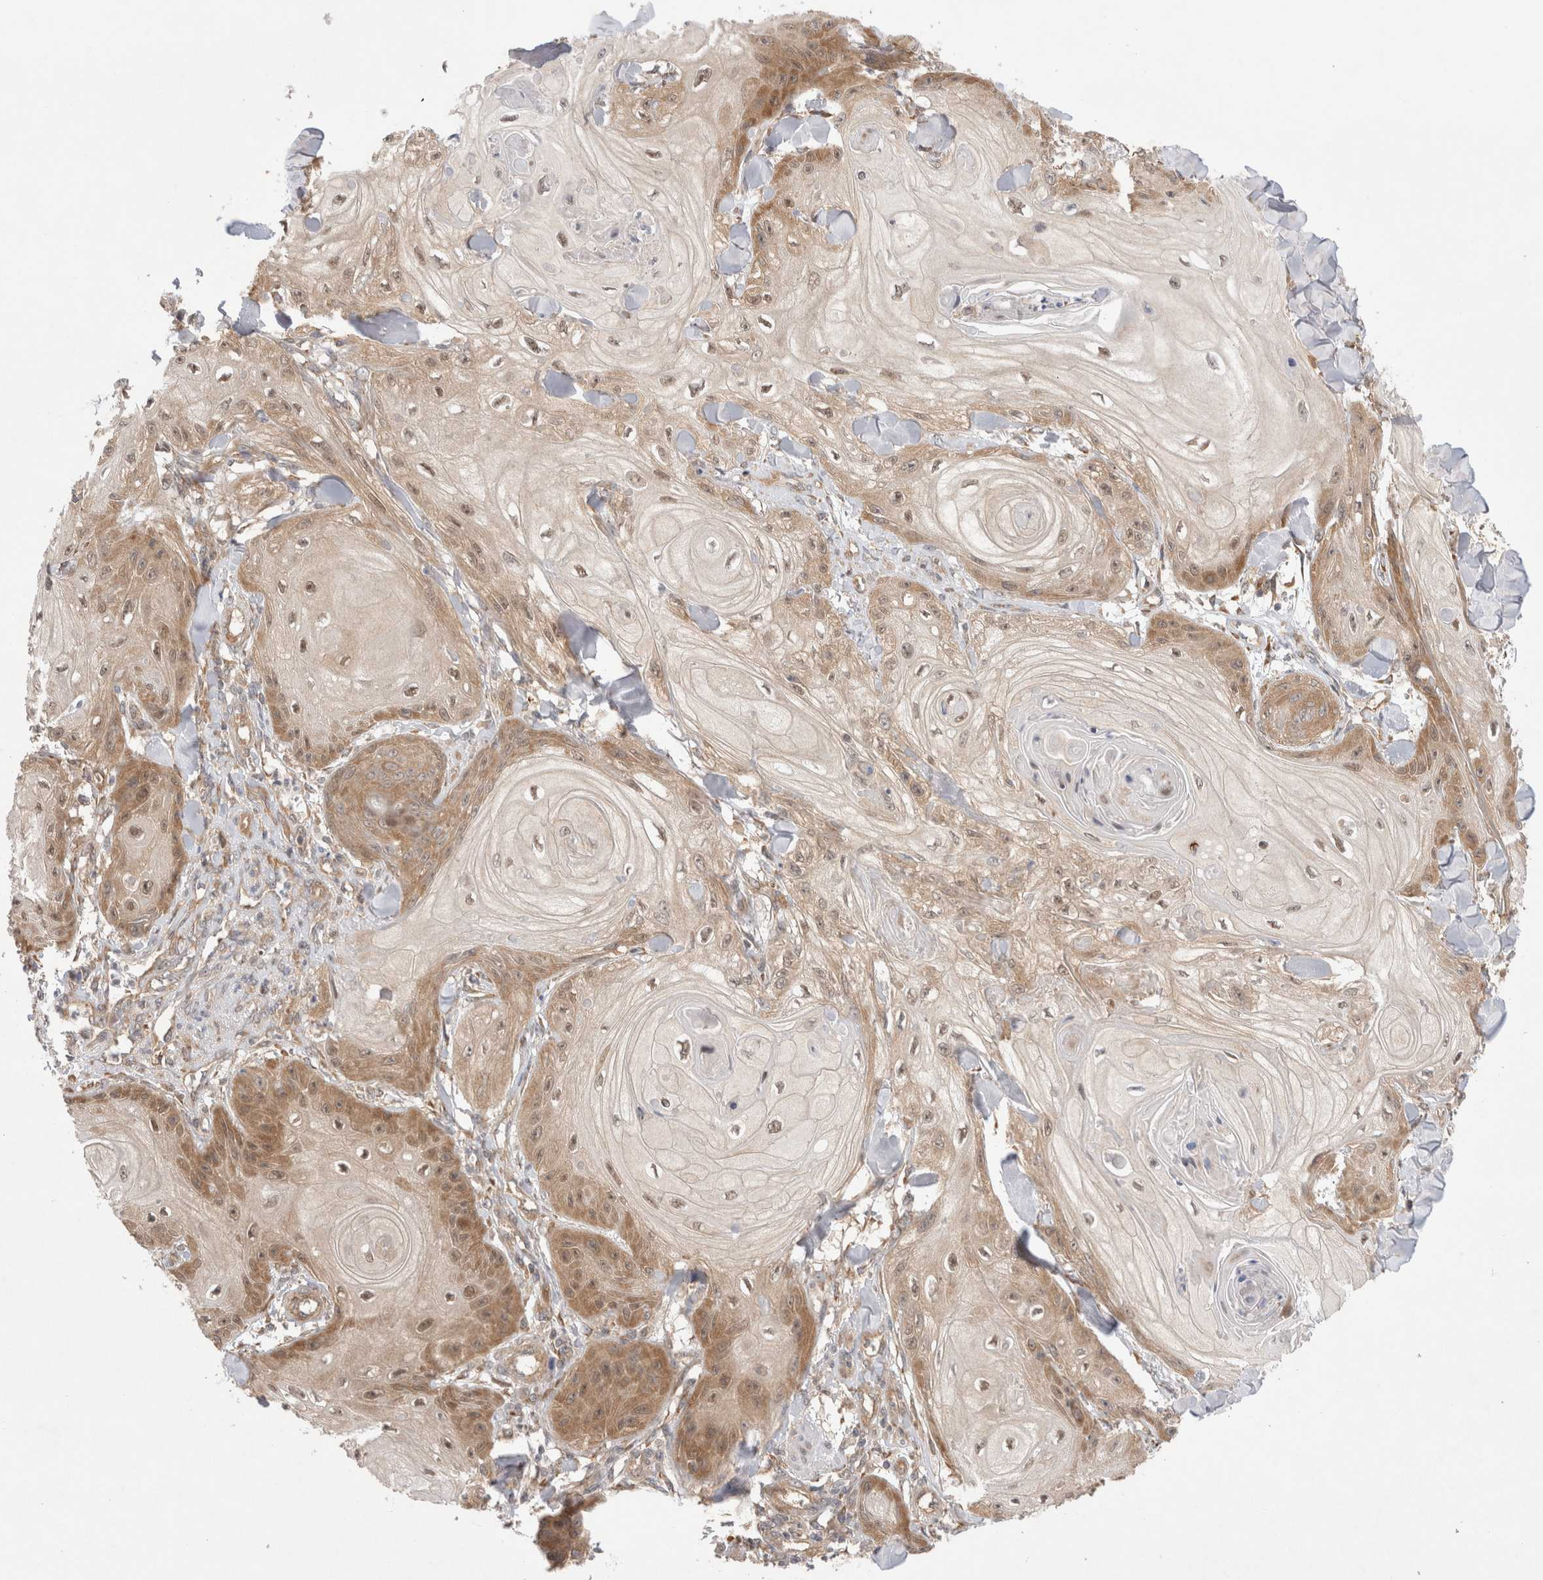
{"staining": {"intensity": "moderate", "quantity": "<25%", "location": "cytoplasmic/membranous,nuclear"}, "tissue": "skin cancer", "cell_type": "Tumor cells", "image_type": "cancer", "snomed": [{"axis": "morphology", "description": "Squamous cell carcinoma, NOS"}, {"axis": "topography", "description": "Skin"}], "caption": "The histopathology image demonstrates a brown stain indicating the presence of a protein in the cytoplasmic/membranous and nuclear of tumor cells in skin squamous cell carcinoma. The staining was performed using DAB, with brown indicating positive protein expression. Nuclei are stained blue with hematoxylin.", "gene": "EIF3E", "patient": {"sex": "male", "age": 74}}